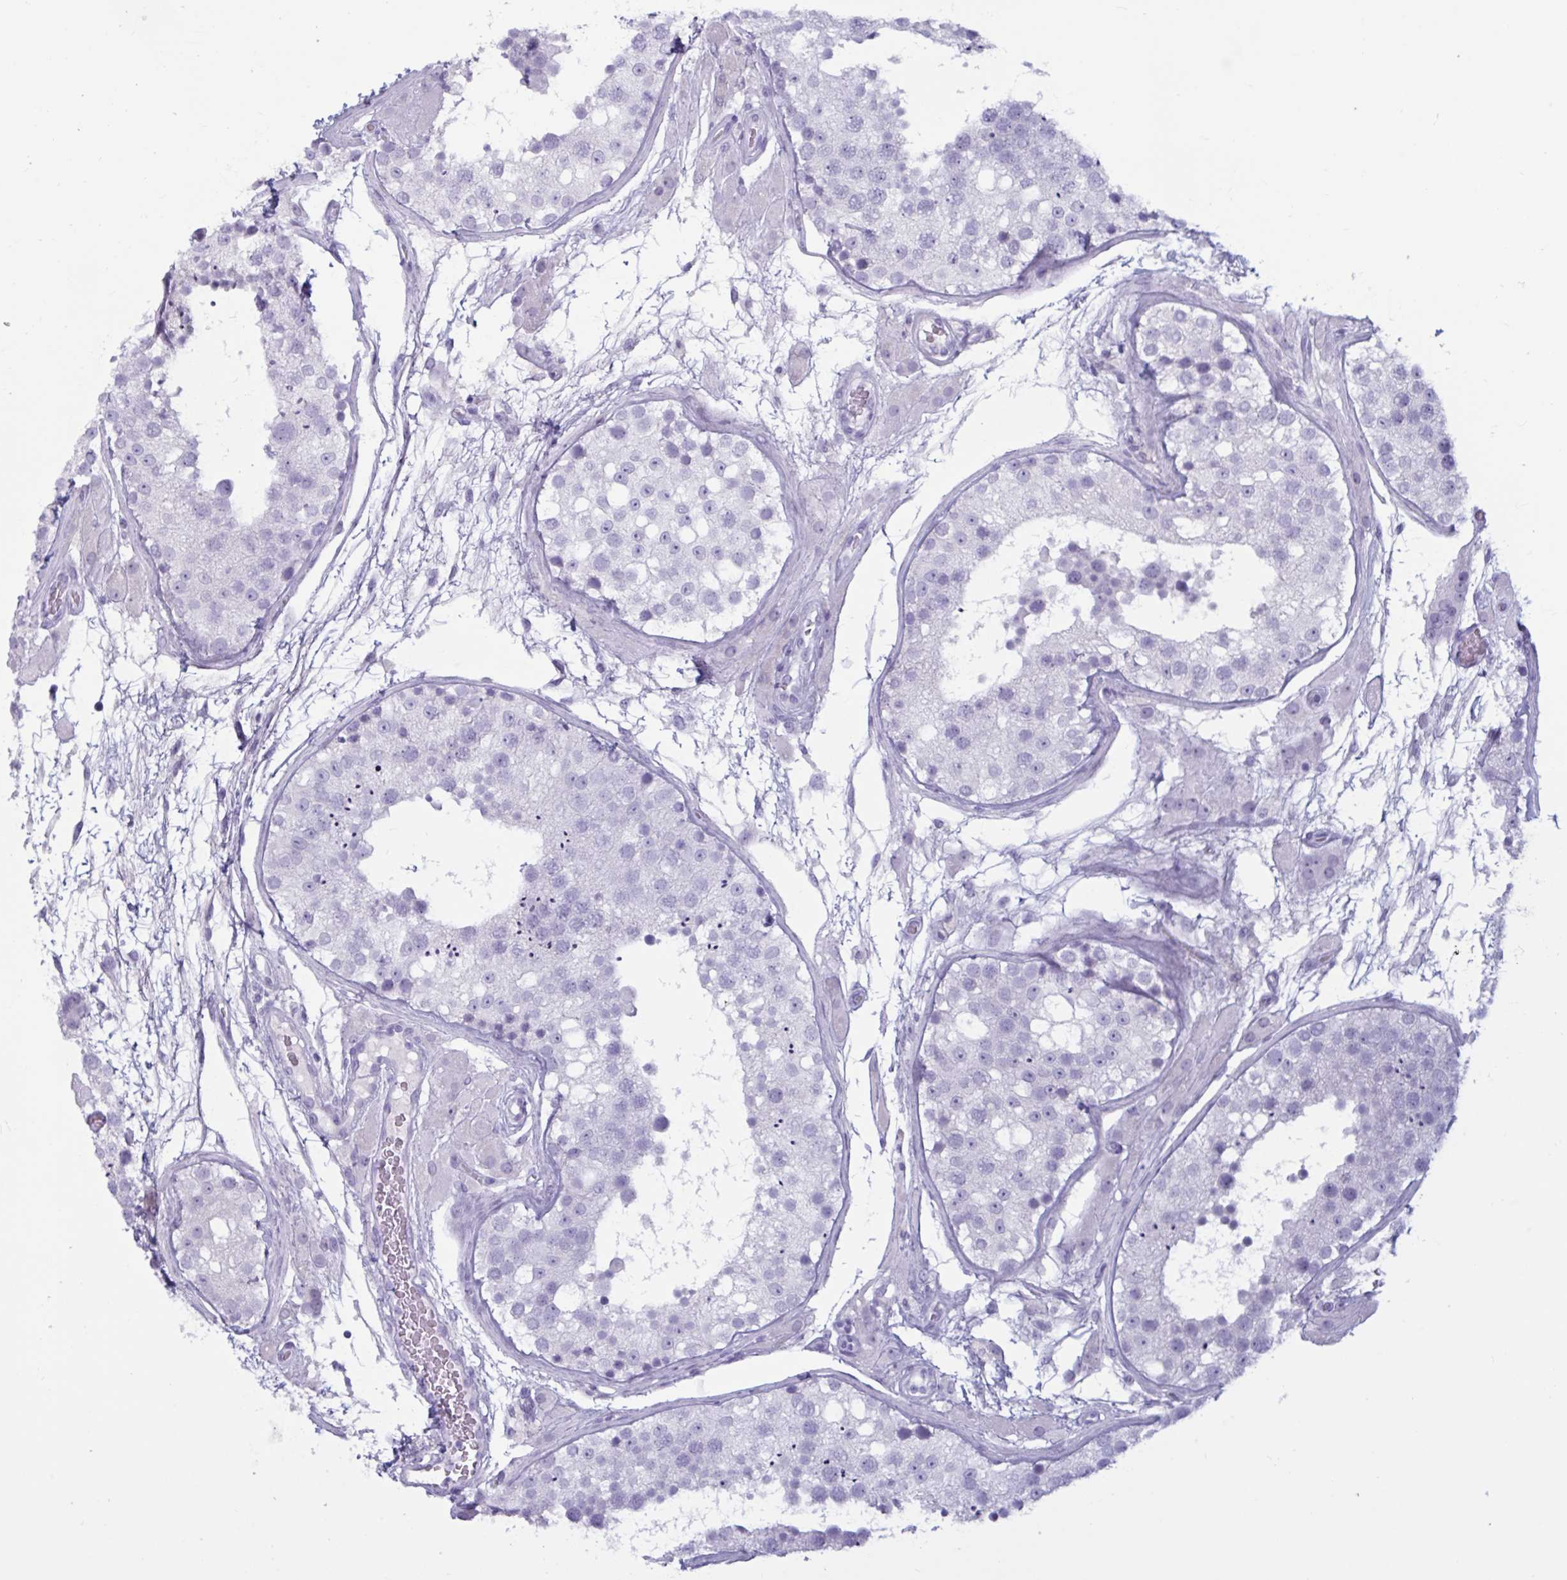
{"staining": {"intensity": "negative", "quantity": "none", "location": "none"}, "tissue": "testis", "cell_type": "Cells in seminiferous ducts", "image_type": "normal", "snomed": [{"axis": "morphology", "description": "Normal tissue, NOS"}, {"axis": "topography", "description": "Testis"}], "caption": "Image shows no protein positivity in cells in seminiferous ducts of normal testis. (Brightfield microscopy of DAB (3,3'-diaminobenzidine) immunohistochemistry (IHC) at high magnification).", "gene": "BBS10", "patient": {"sex": "male", "age": 26}}